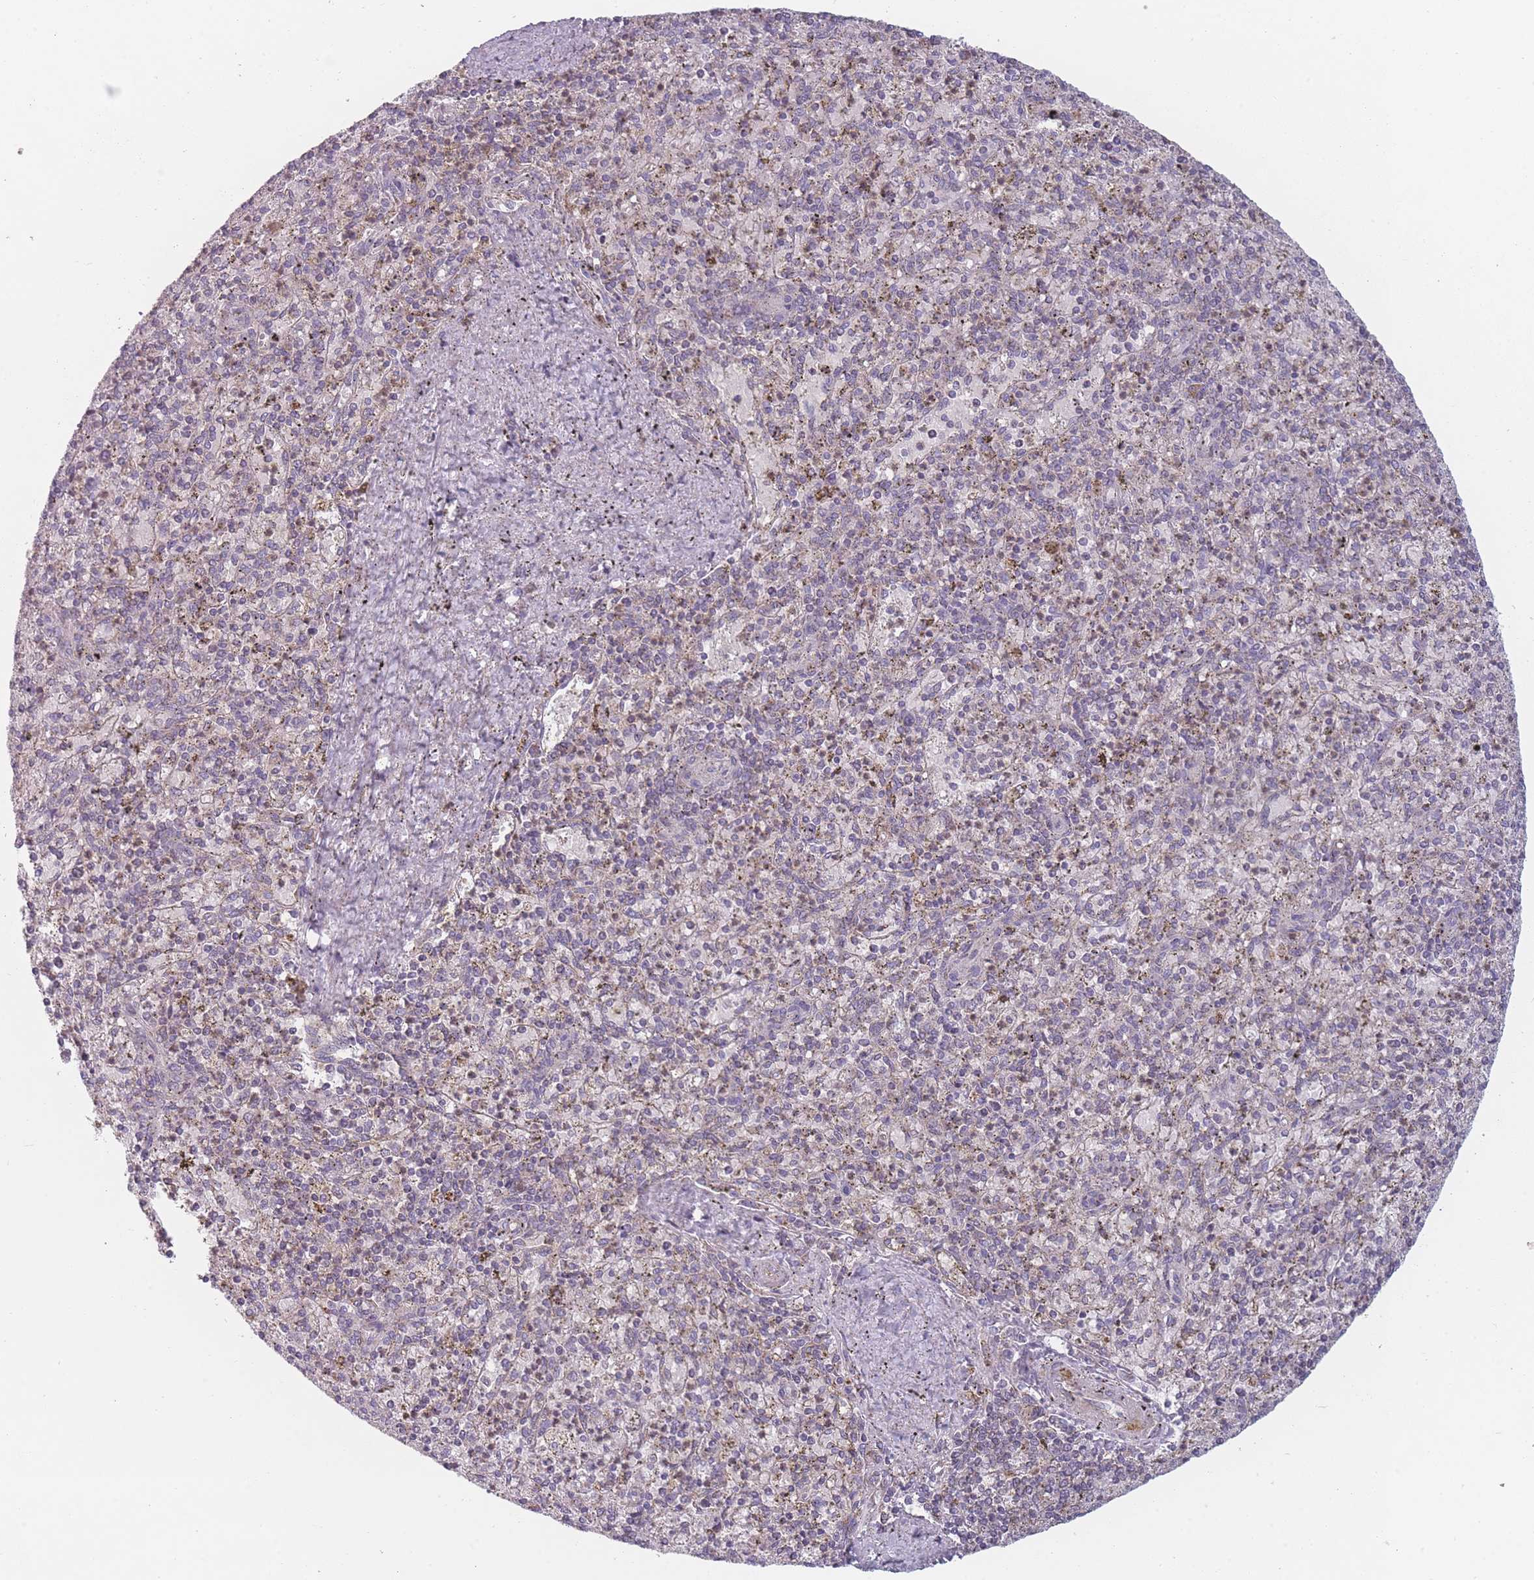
{"staining": {"intensity": "weak", "quantity": "<25%", "location": "cytoplasmic/membranous"}, "tissue": "spleen", "cell_type": "Cells in red pulp", "image_type": "normal", "snomed": [{"axis": "morphology", "description": "Normal tissue, NOS"}, {"axis": "topography", "description": "Spleen"}], "caption": "Cells in red pulp show no significant protein staining in unremarkable spleen. (Immunohistochemistry, brightfield microscopy, high magnification).", "gene": "PEX11B", "patient": {"sex": "male", "age": 72}}